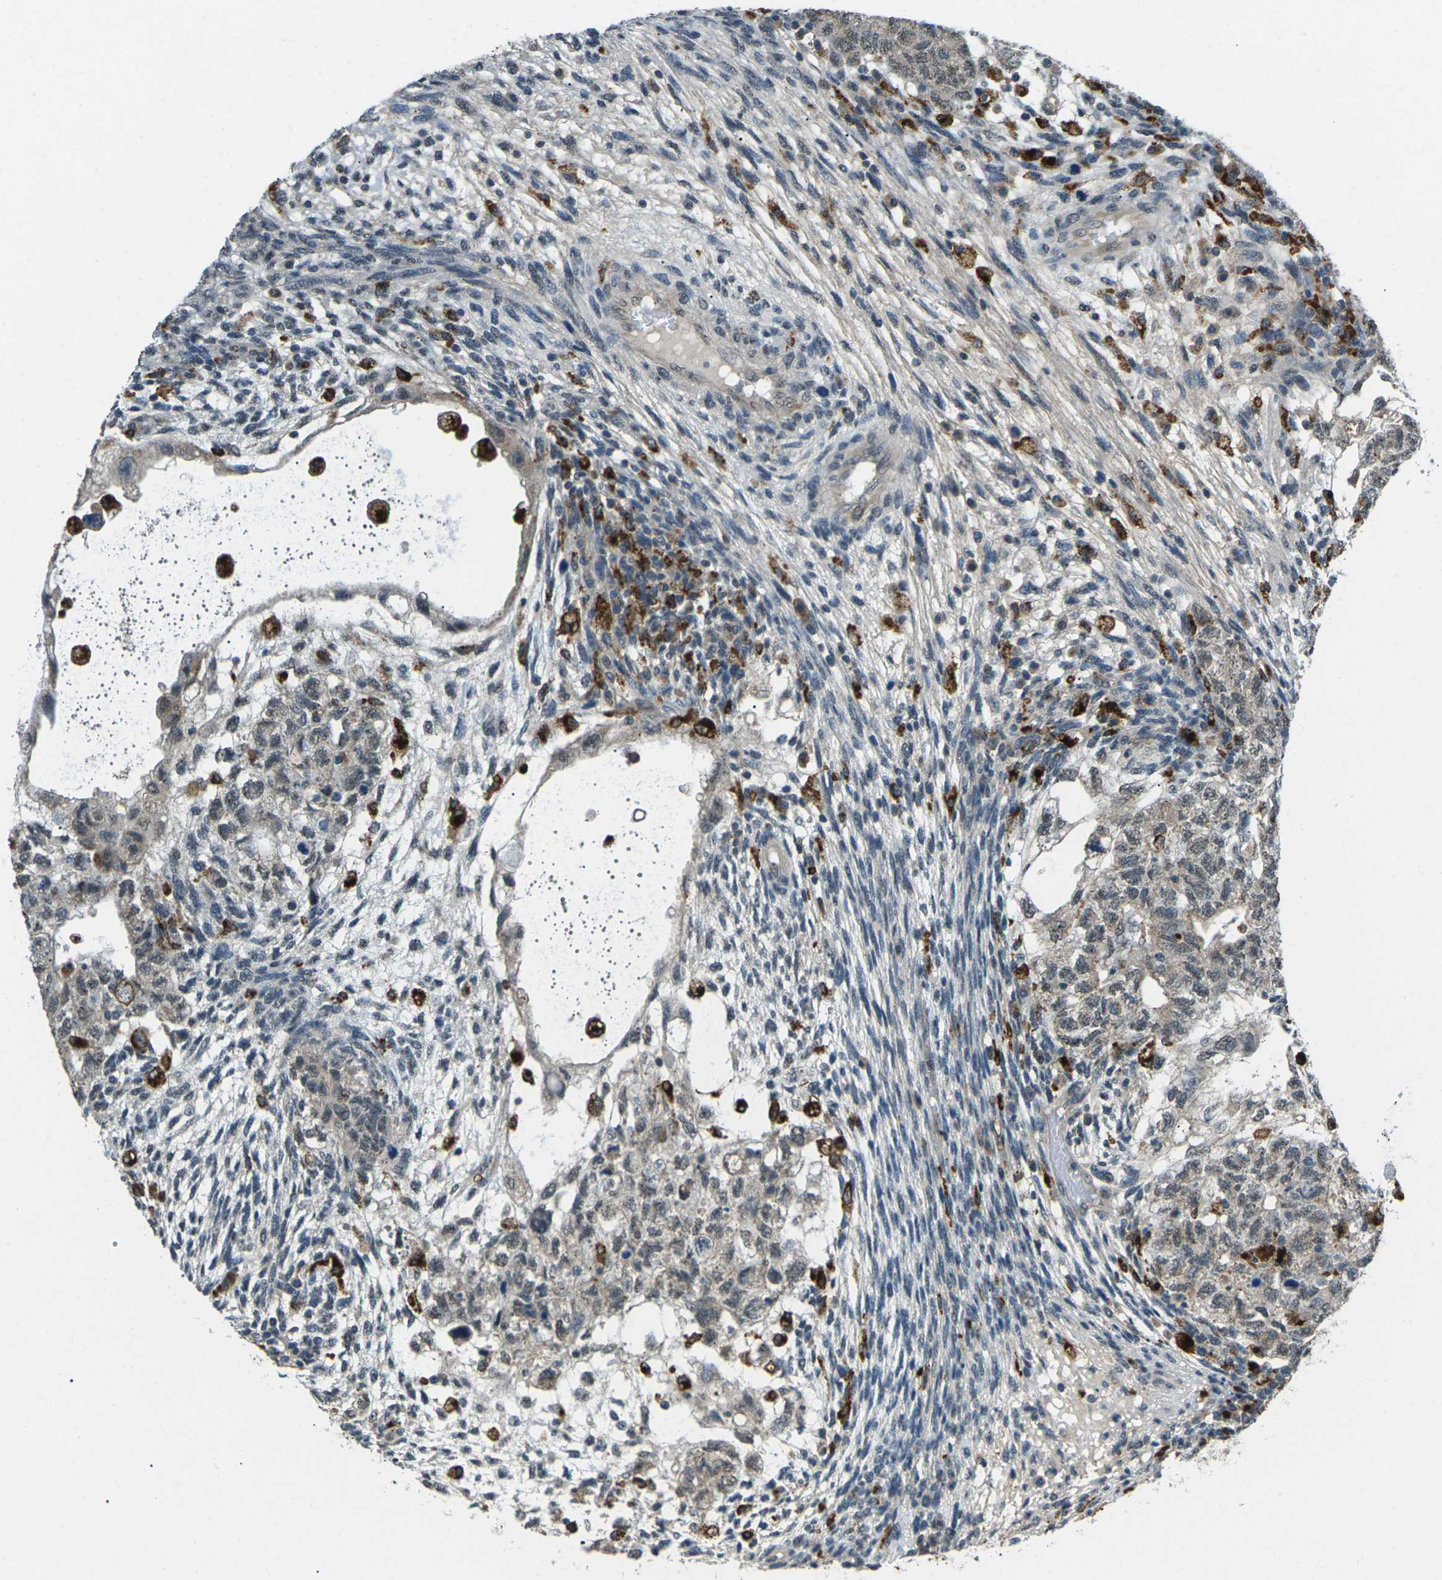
{"staining": {"intensity": "weak", "quantity": "<25%", "location": "cytoplasmic/membranous"}, "tissue": "testis cancer", "cell_type": "Tumor cells", "image_type": "cancer", "snomed": [{"axis": "morphology", "description": "Normal tissue, NOS"}, {"axis": "morphology", "description": "Carcinoma, Embryonal, NOS"}, {"axis": "topography", "description": "Testis"}], "caption": "Immunohistochemical staining of human testis cancer shows no significant staining in tumor cells. (Brightfield microscopy of DAB immunohistochemistry (IHC) at high magnification).", "gene": "SLC31A2", "patient": {"sex": "male", "age": 36}}